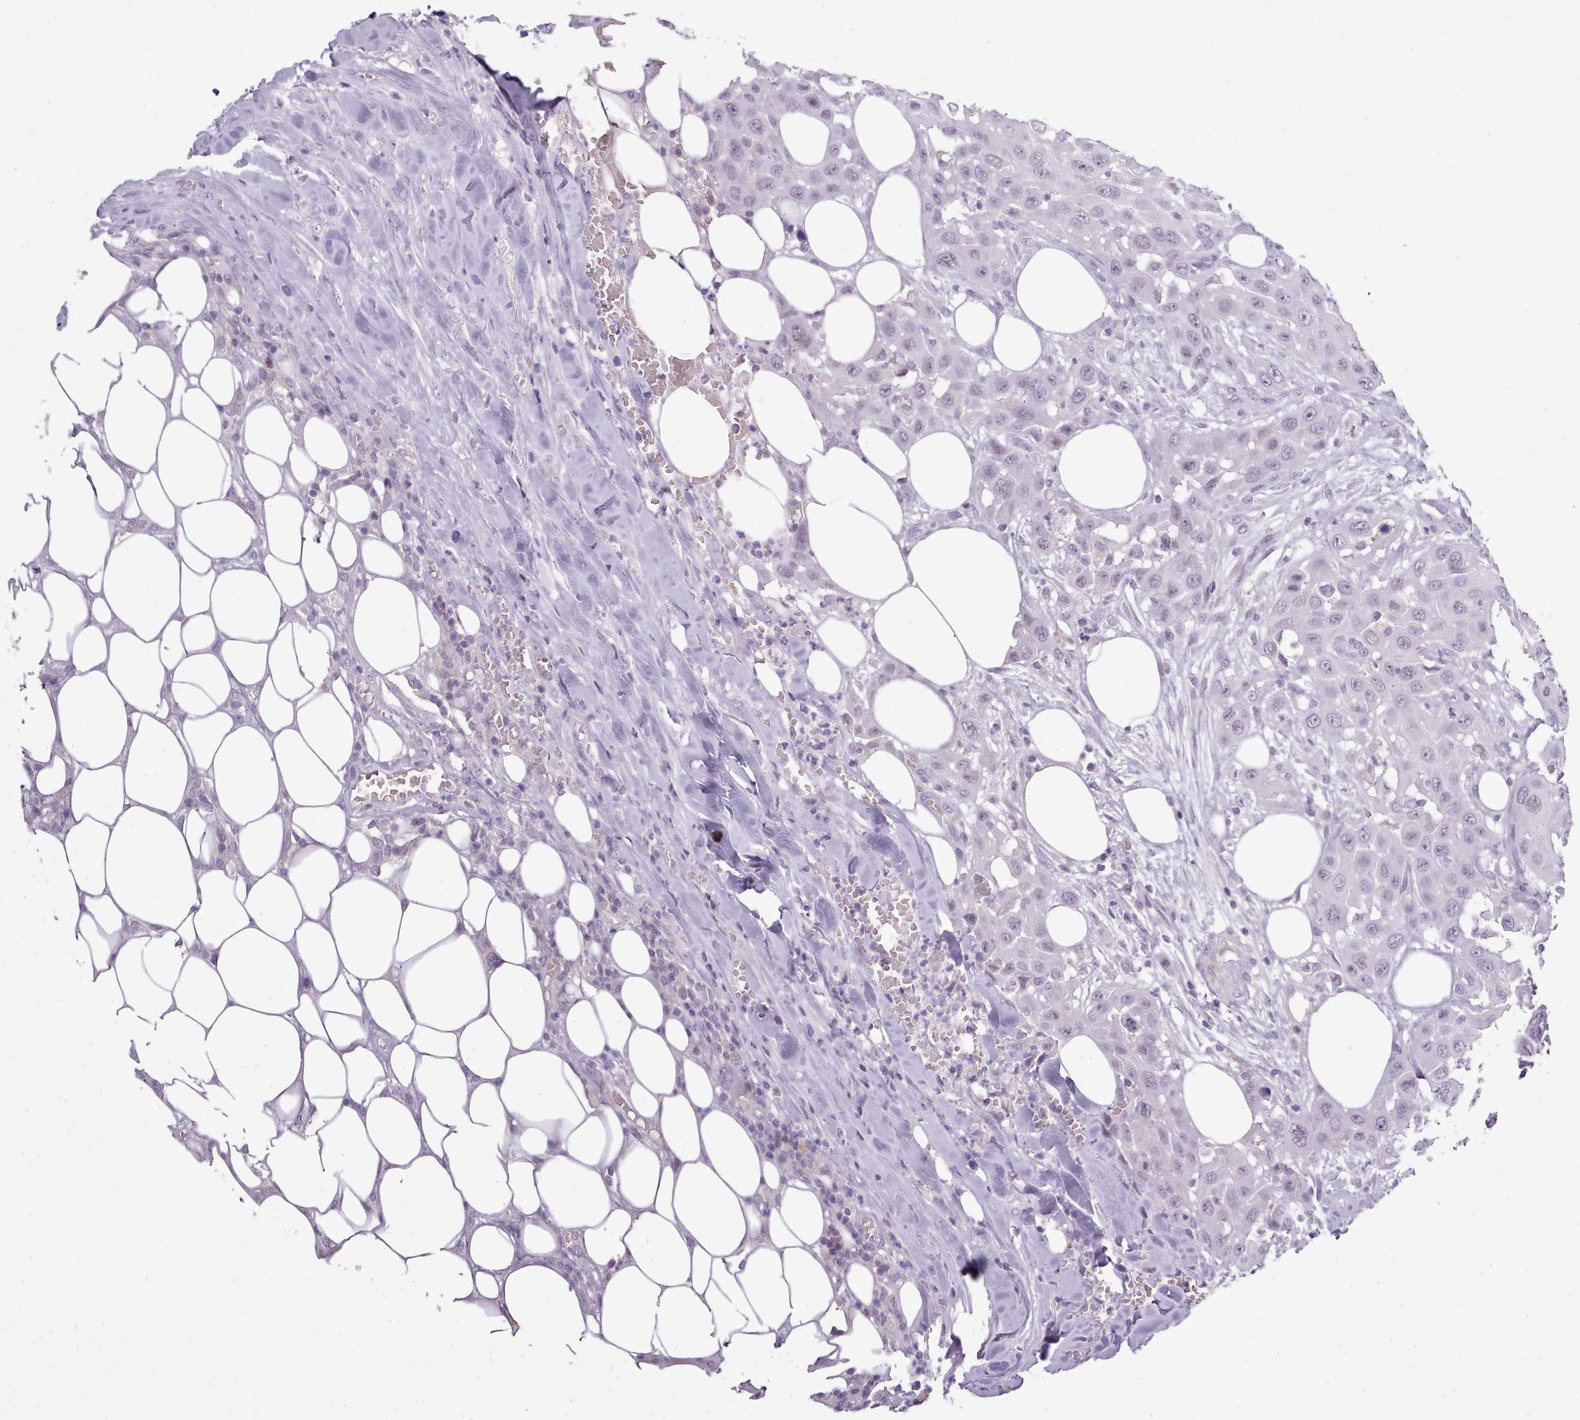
{"staining": {"intensity": "negative", "quantity": "none", "location": "none"}, "tissue": "head and neck cancer", "cell_type": "Tumor cells", "image_type": "cancer", "snomed": [{"axis": "morphology", "description": "Squamous cell carcinoma, NOS"}, {"axis": "topography", "description": "Head-Neck"}], "caption": "A high-resolution photomicrograph shows immunohistochemistry (IHC) staining of squamous cell carcinoma (head and neck), which displays no significant expression in tumor cells.", "gene": "BDKRB2", "patient": {"sex": "male", "age": 81}}